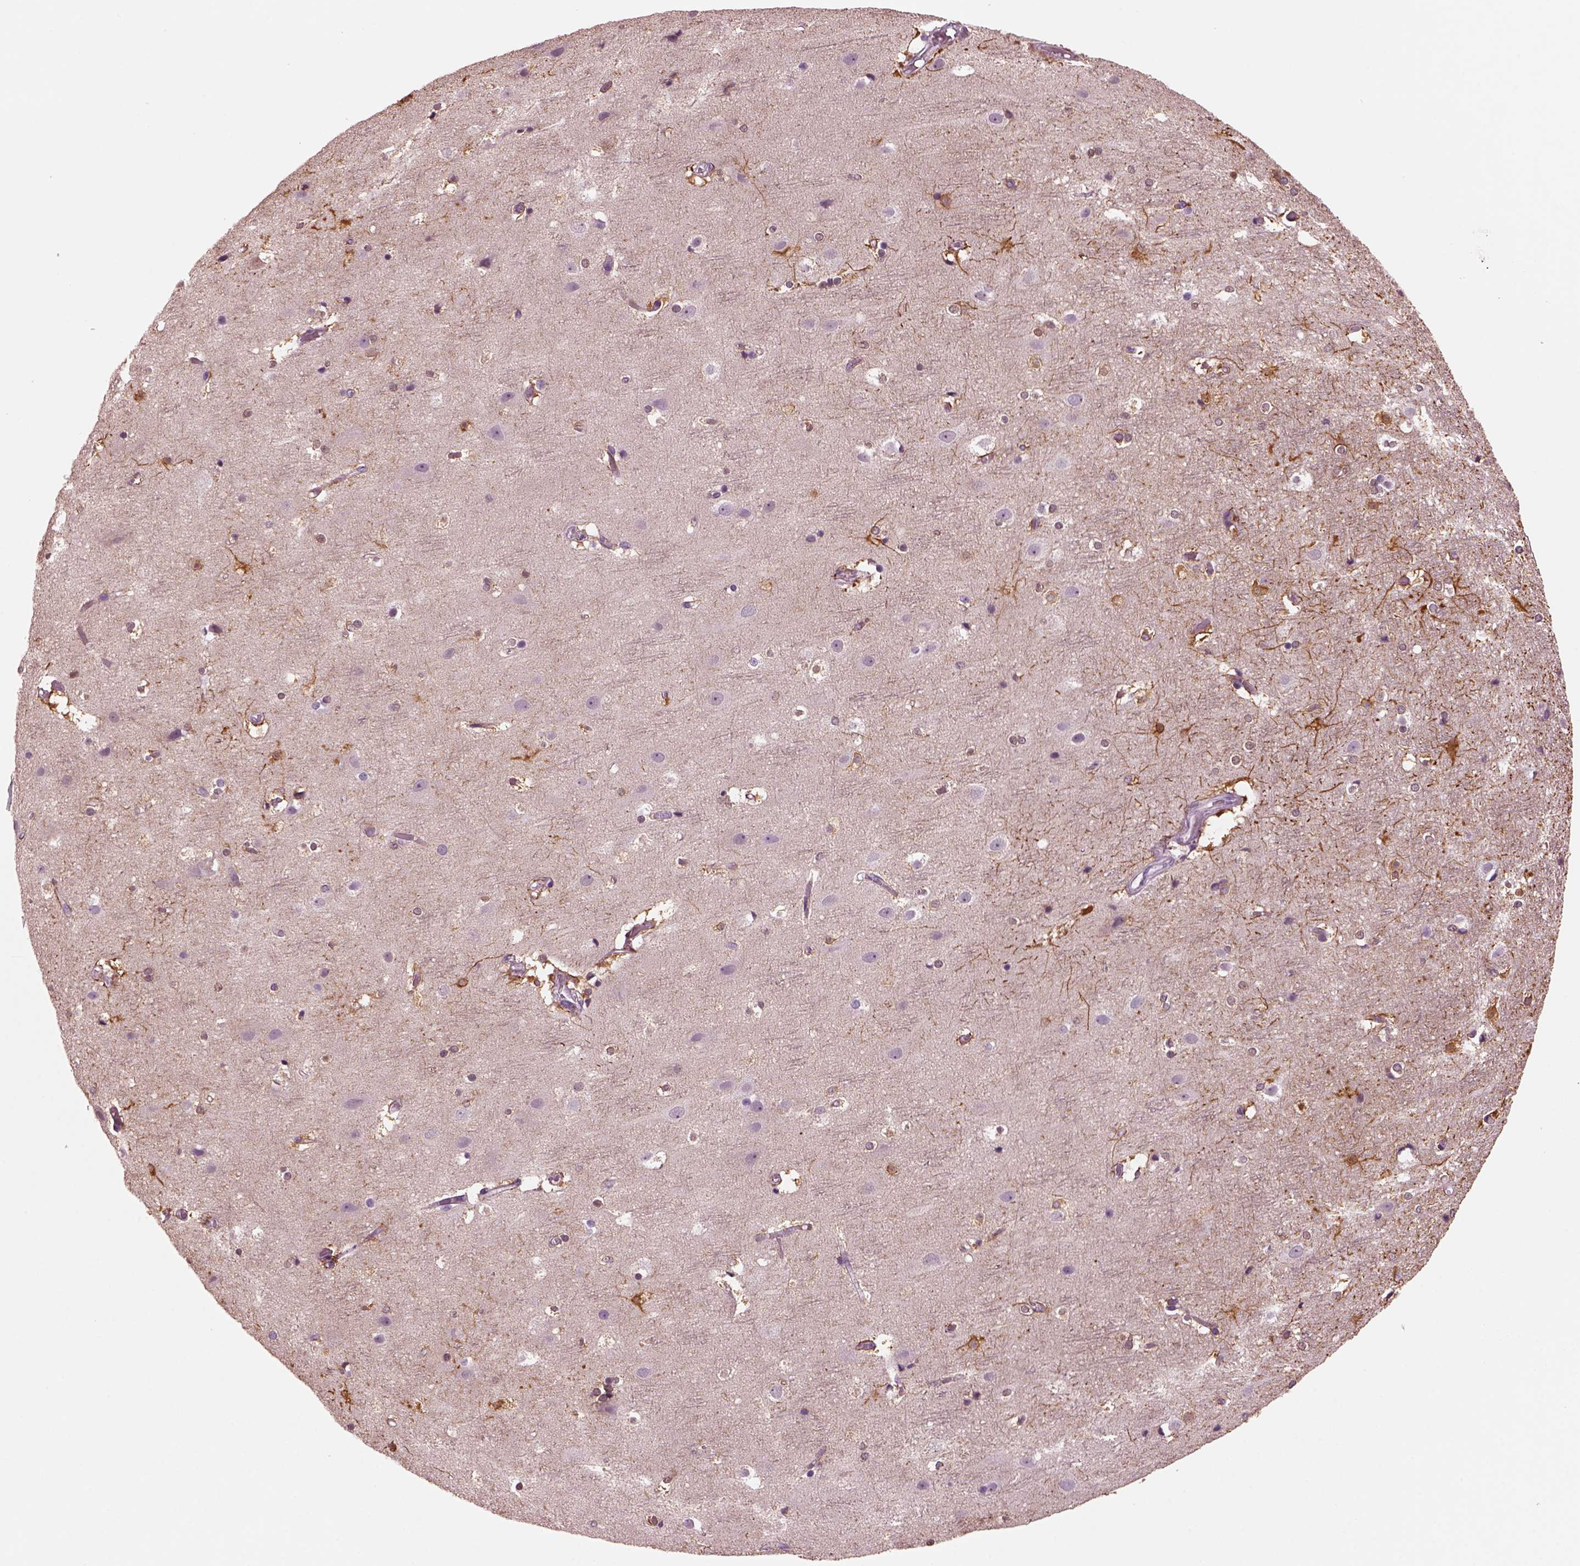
{"staining": {"intensity": "negative", "quantity": "none", "location": "none"}, "tissue": "cerebral cortex", "cell_type": "Endothelial cells", "image_type": "normal", "snomed": [{"axis": "morphology", "description": "Normal tissue, NOS"}, {"axis": "topography", "description": "Cerebral cortex"}], "caption": "IHC of benign human cerebral cortex shows no positivity in endothelial cells. The staining is performed using DAB (3,3'-diaminobenzidine) brown chromogen with nuclei counter-stained in using hematoxylin.", "gene": "SHTN1", "patient": {"sex": "female", "age": 52}}